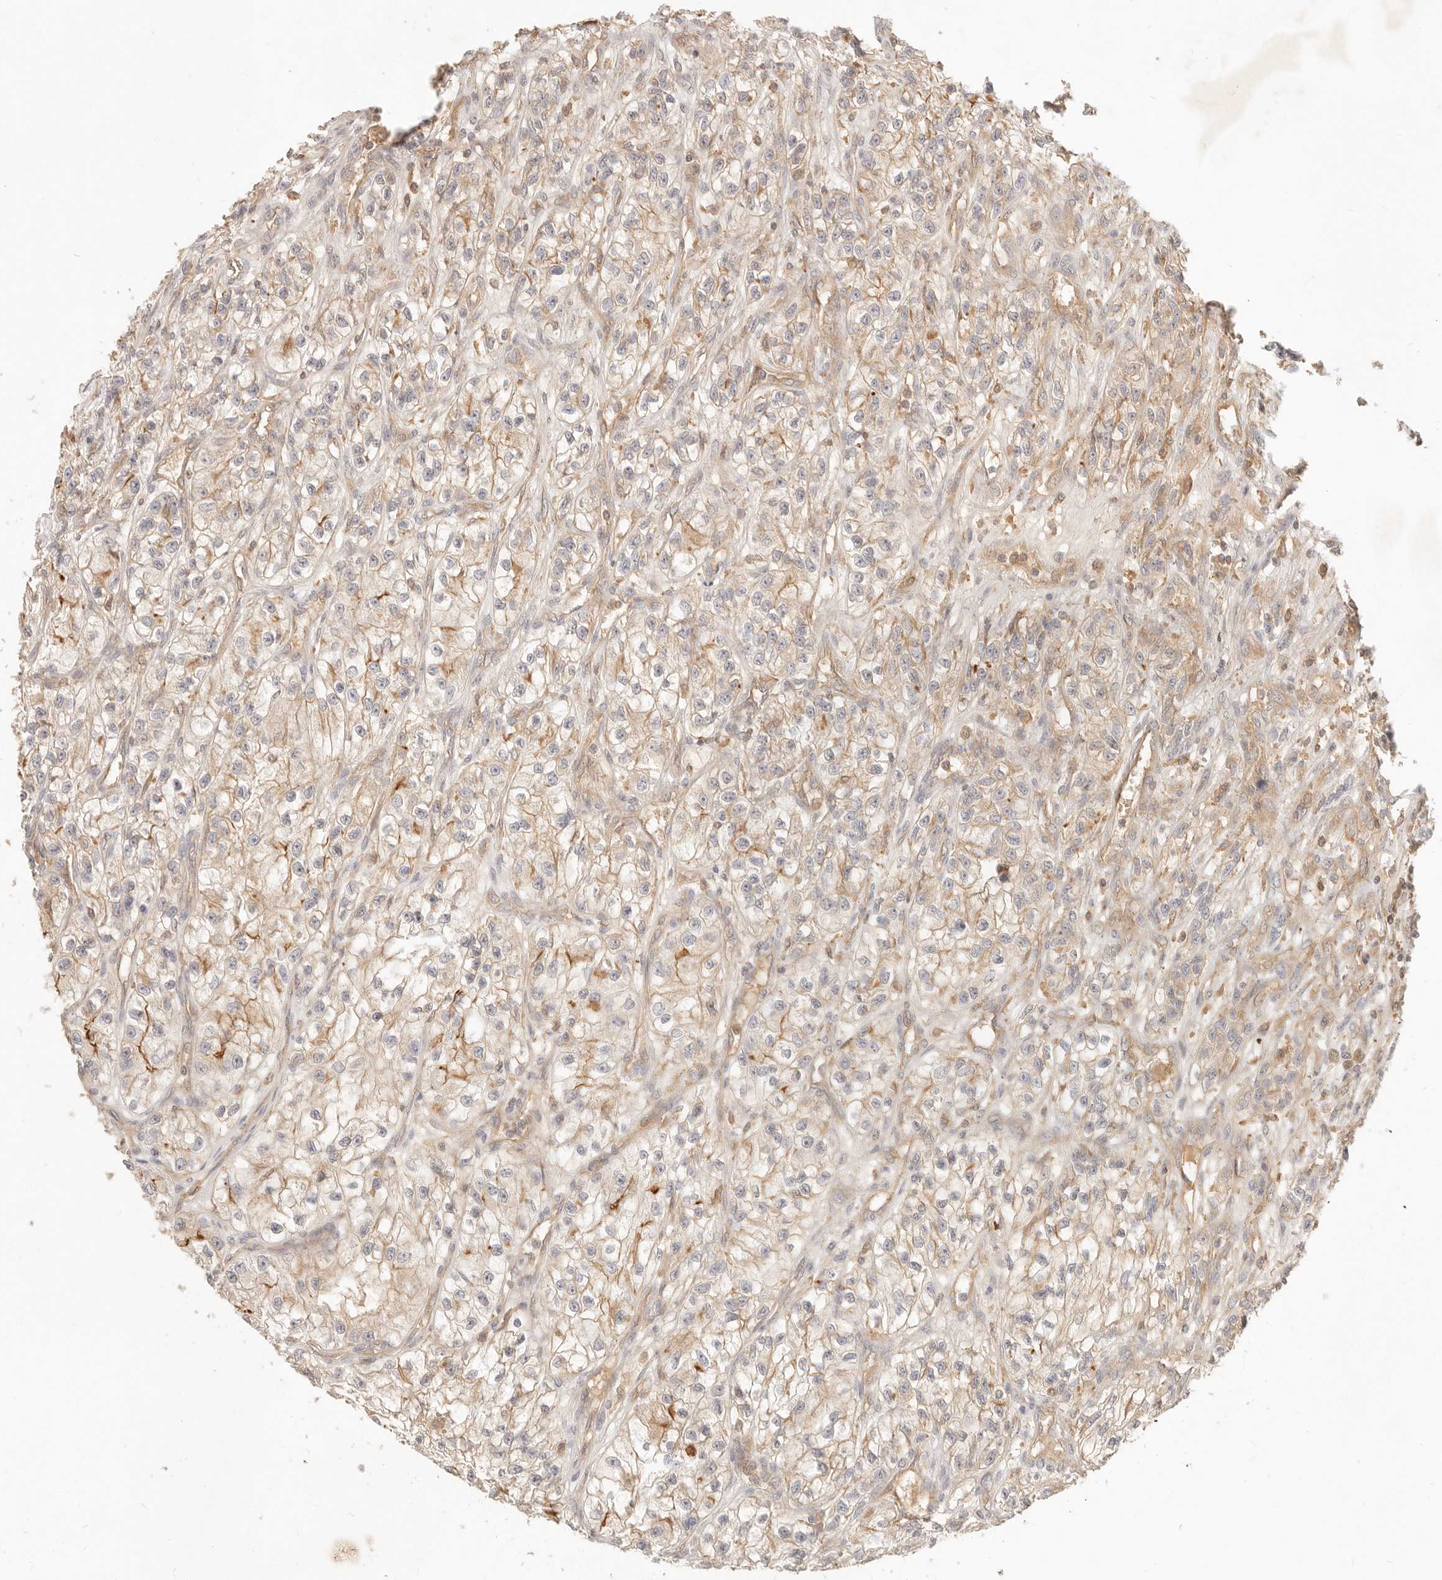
{"staining": {"intensity": "moderate", "quantity": "25%-75%", "location": "cytoplasmic/membranous"}, "tissue": "renal cancer", "cell_type": "Tumor cells", "image_type": "cancer", "snomed": [{"axis": "morphology", "description": "Adenocarcinoma, NOS"}, {"axis": "topography", "description": "Kidney"}], "caption": "Immunohistochemical staining of human adenocarcinoma (renal) displays moderate cytoplasmic/membranous protein staining in approximately 25%-75% of tumor cells. The protein is stained brown, and the nuclei are stained in blue (DAB IHC with brightfield microscopy, high magnification).", "gene": "NECAP2", "patient": {"sex": "female", "age": 57}}